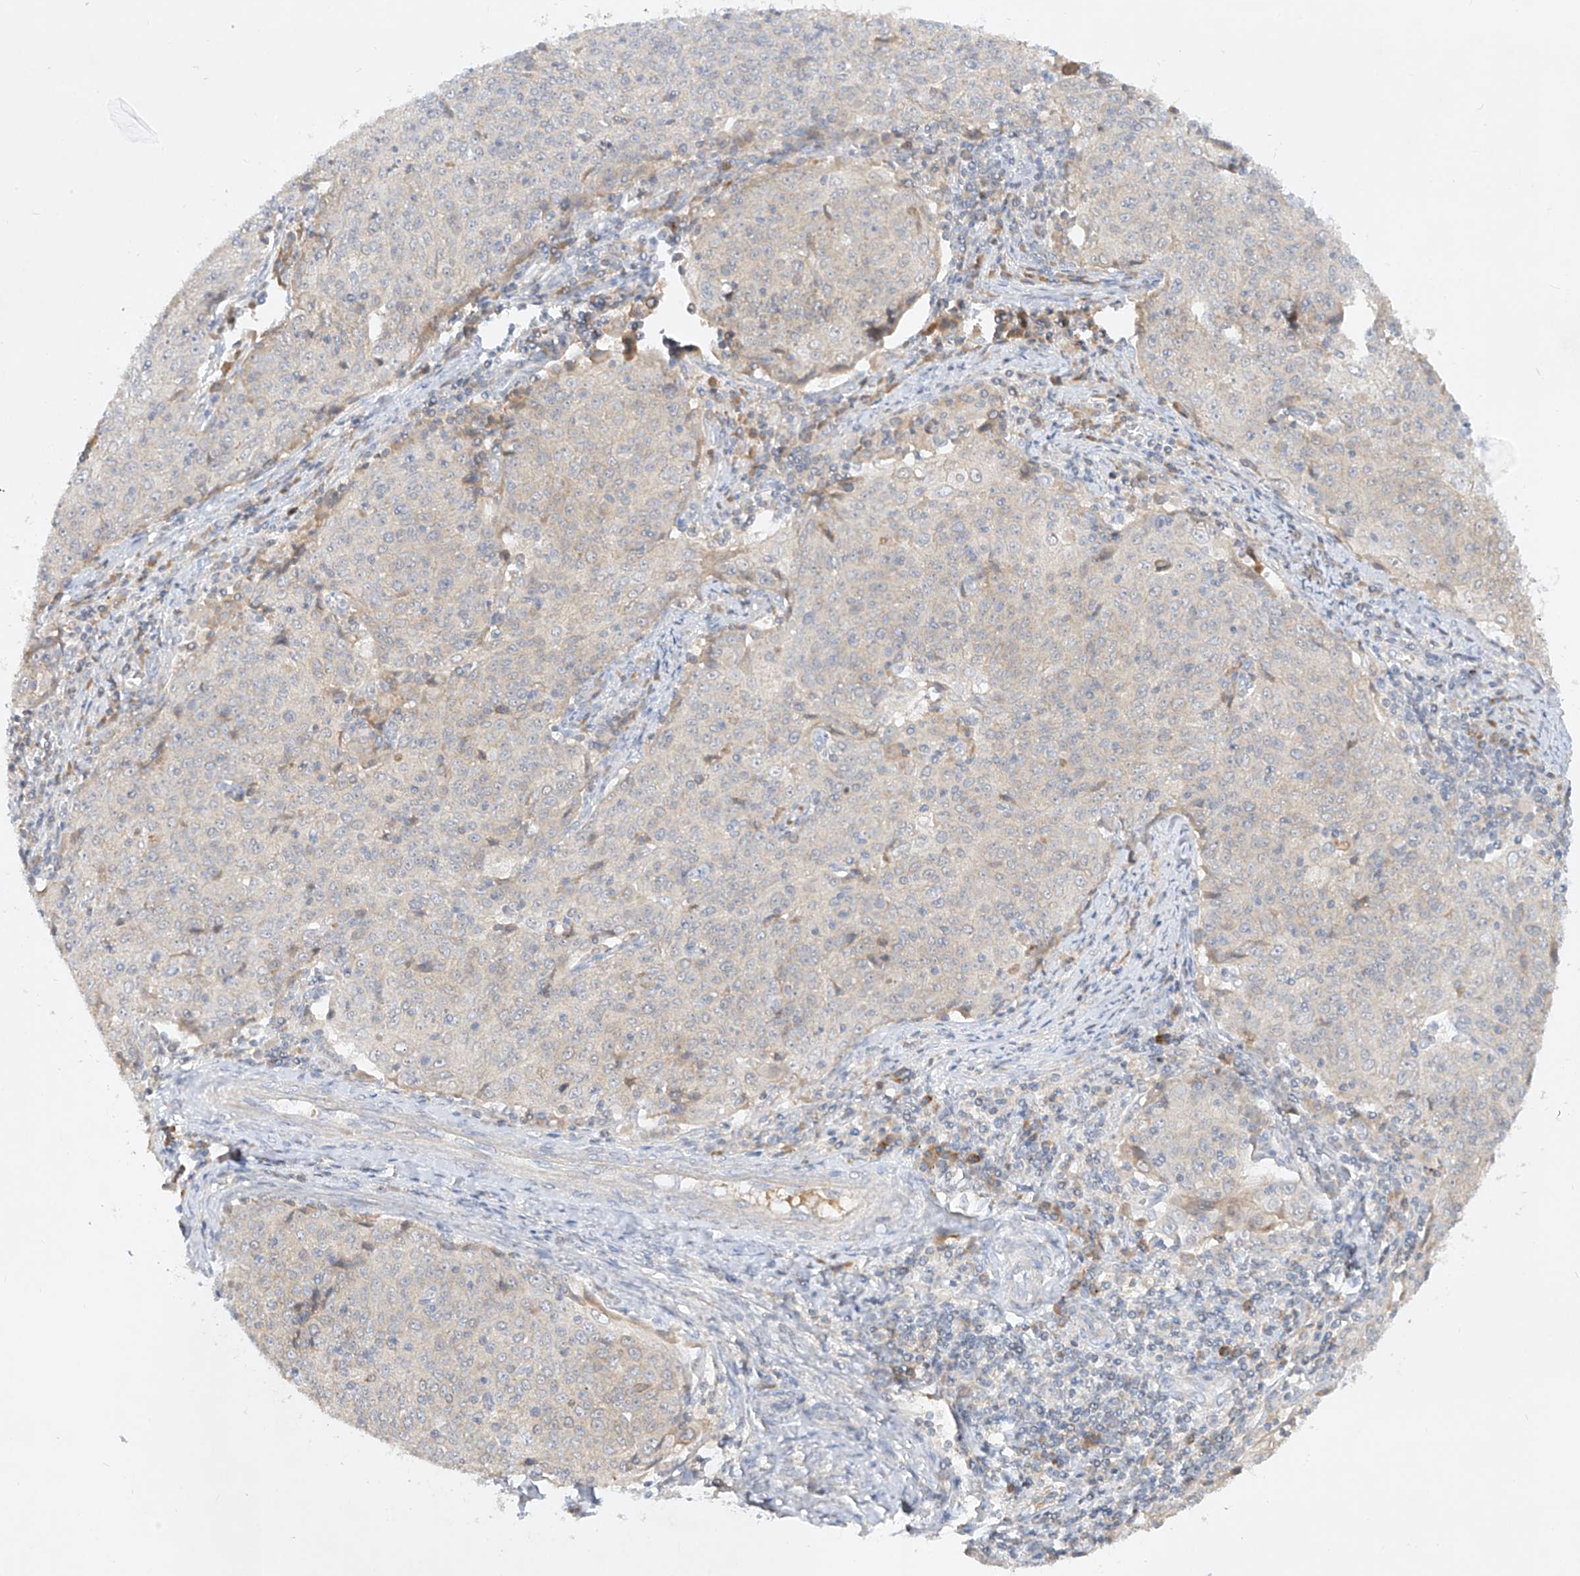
{"staining": {"intensity": "negative", "quantity": "none", "location": "none"}, "tissue": "cervical cancer", "cell_type": "Tumor cells", "image_type": "cancer", "snomed": [{"axis": "morphology", "description": "Squamous cell carcinoma, NOS"}, {"axis": "topography", "description": "Cervix"}], "caption": "Immunohistochemical staining of cervical cancer shows no significant staining in tumor cells.", "gene": "KPNA7", "patient": {"sex": "female", "age": 48}}